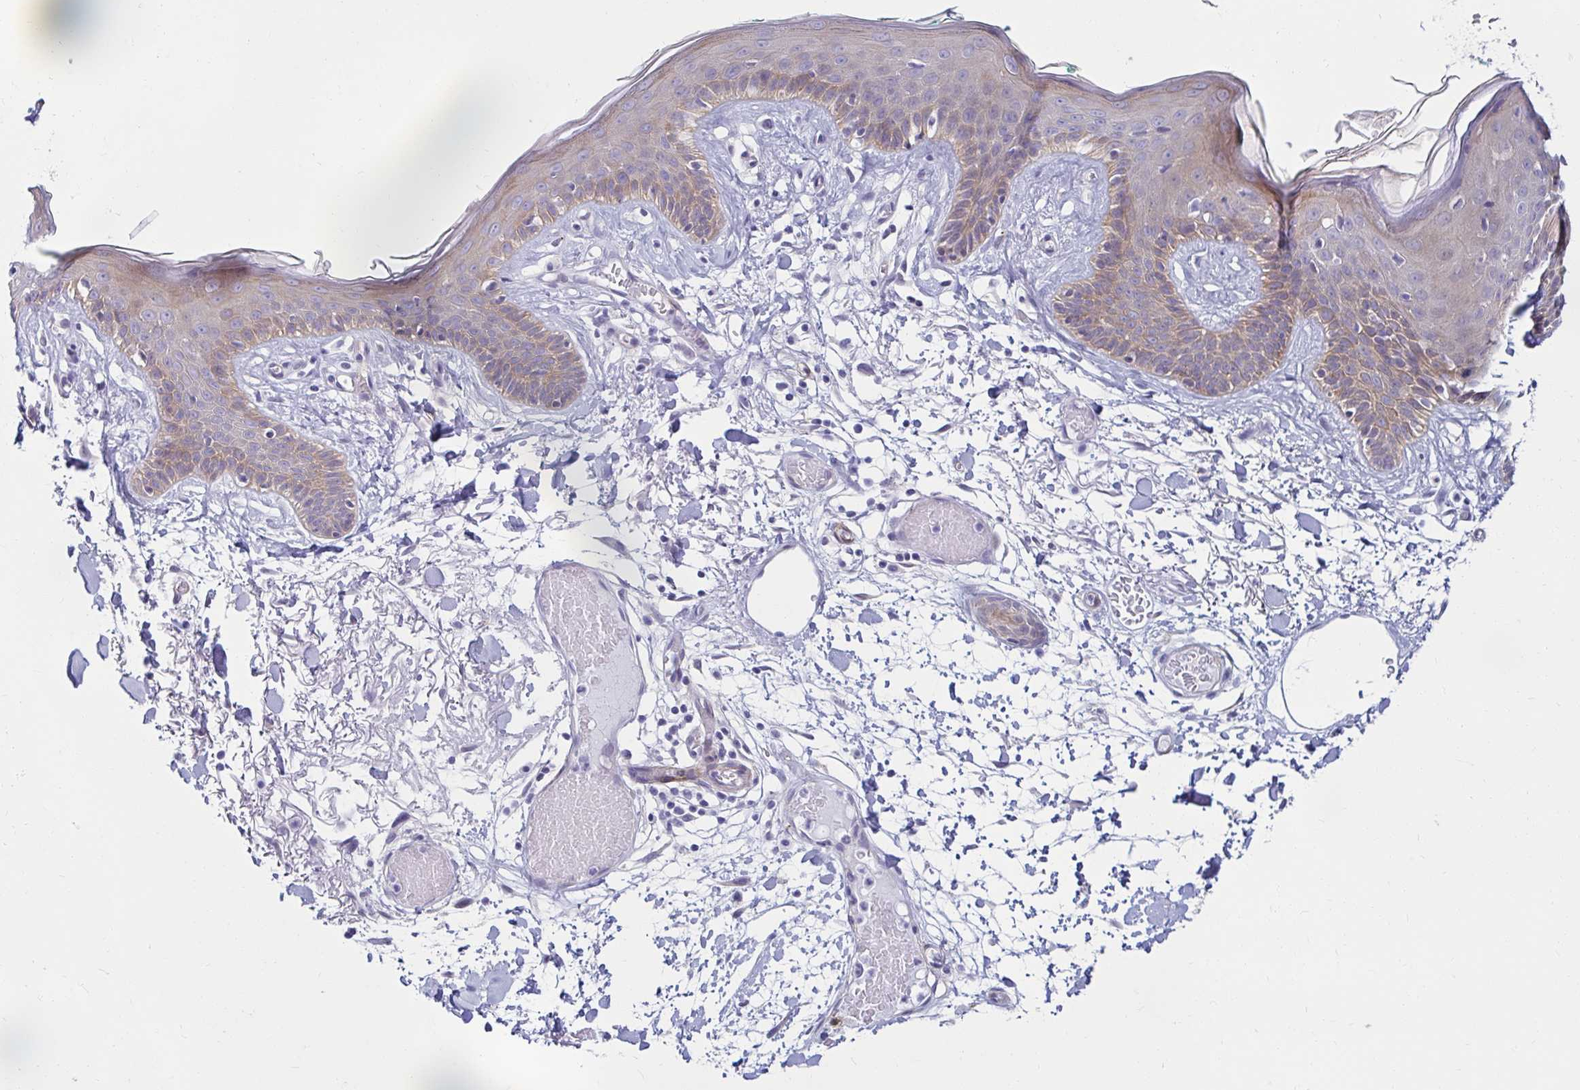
{"staining": {"intensity": "negative", "quantity": "none", "location": "none"}, "tissue": "skin", "cell_type": "Fibroblasts", "image_type": "normal", "snomed": [{"axis": "morphology", "description": "Normal tissue, NOS"}, {"axis": "topography", "description": "Skin"}], "caption": "The photomicrograph shows no significant staining in fibroblasts of skin. (DAB (3,3'-diaminobenzidine) IHC, high magnification).", "gene": "ANKRD62", "patient": {"sex": "male", "age": 79}}